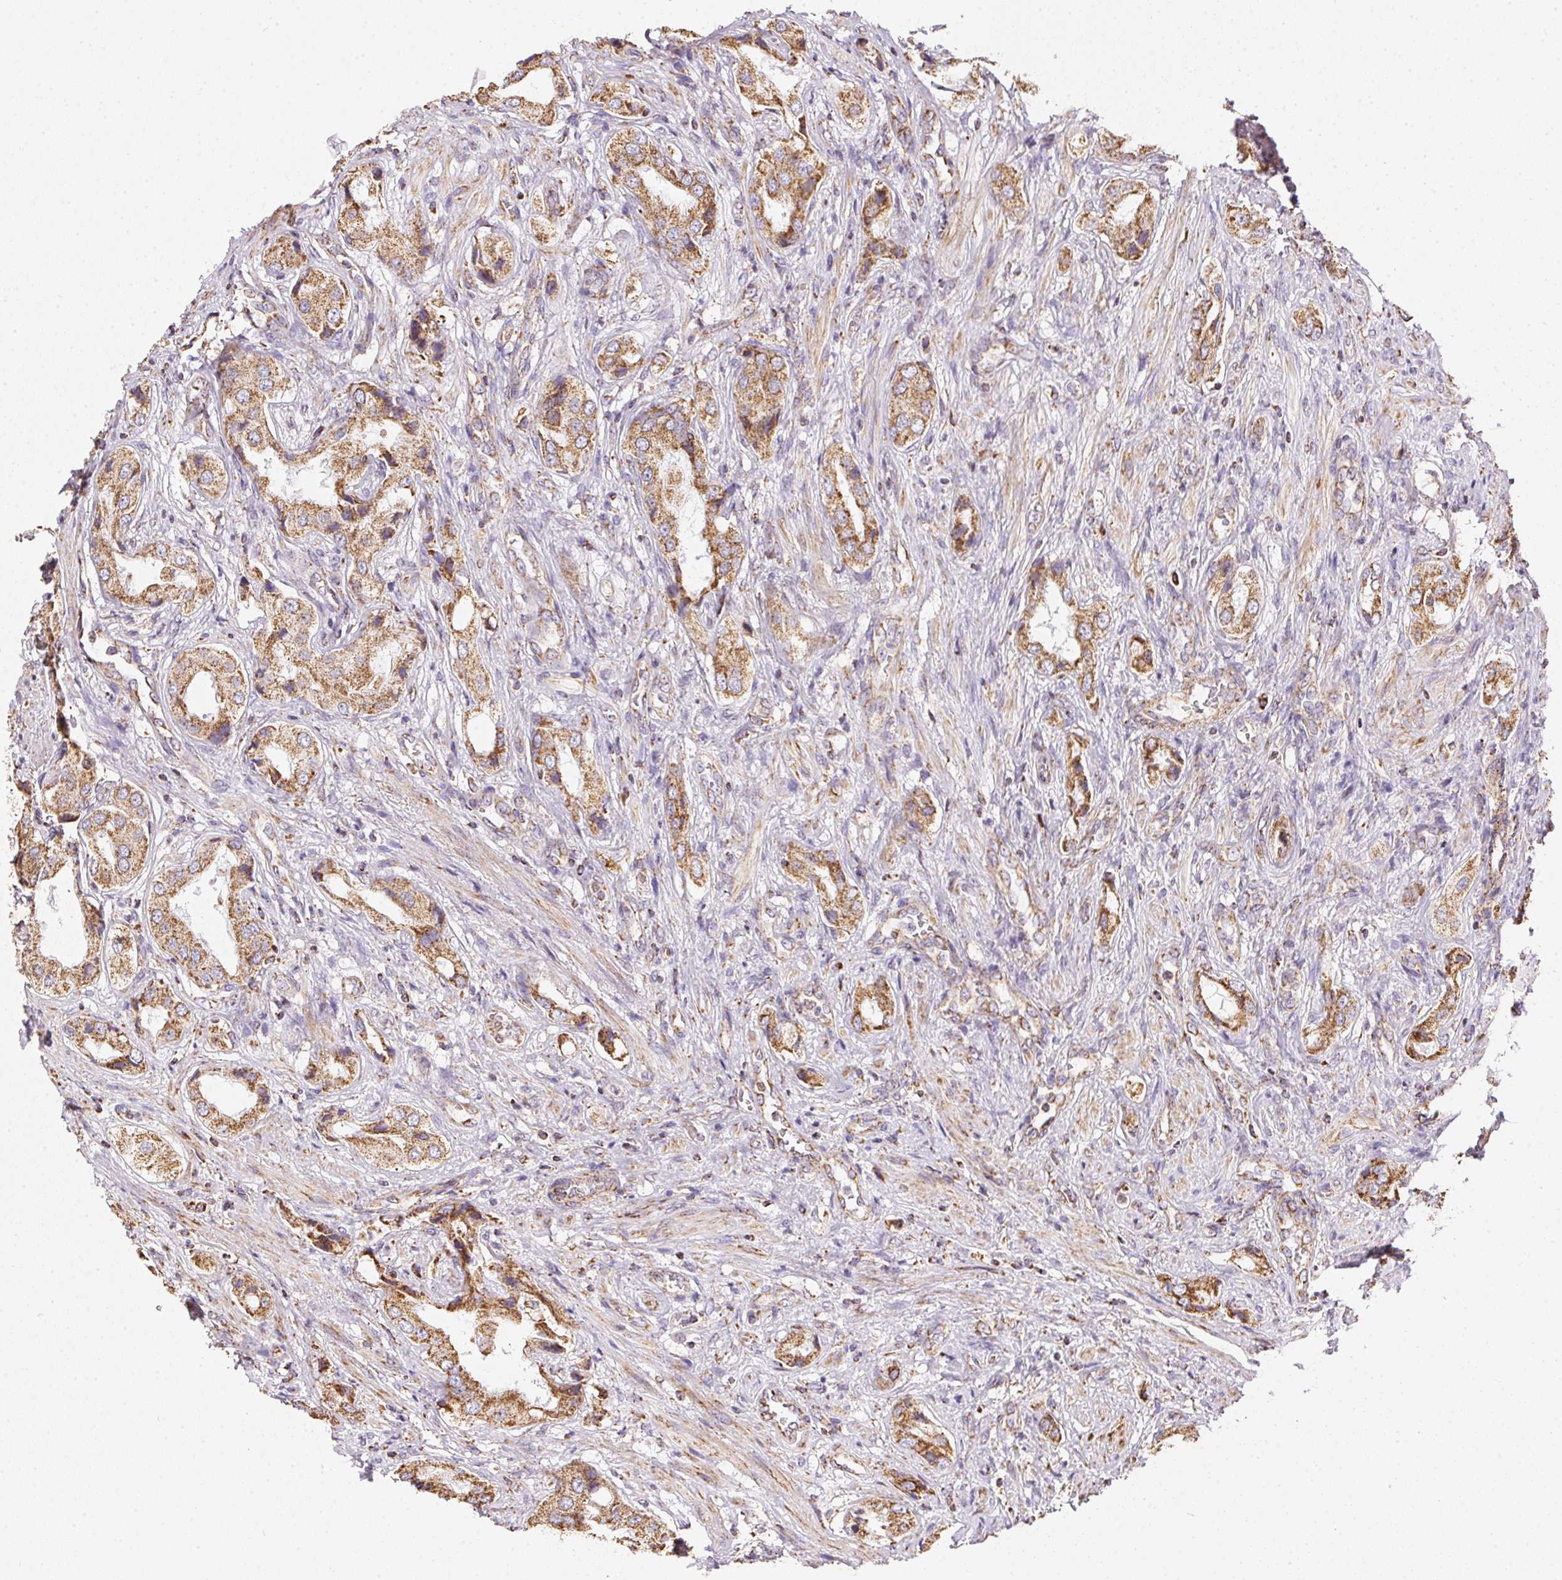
{"staining": {"intensity": "moderate", "quantity": ">75%", "location": "cytoplasmic/membranous"}, "tissue": "prostate cancer", "cell_type": "Tumor cells", "image_type": "cancer", "snomed": [{"axis": "morphology", "description": "Adenocarcinoma, NOS"}, {"axis": "topography", "description": "Prostate"}], "caption": "Prostate cancer (adenocarcinoma) was stained to show a protein in brown. There is medium levels of moderate cytoplasmic/membranous positivity in about >75% of tumor cells.", "gene": "MAPK11", "patient": {"sex": "male", "age": 63}}